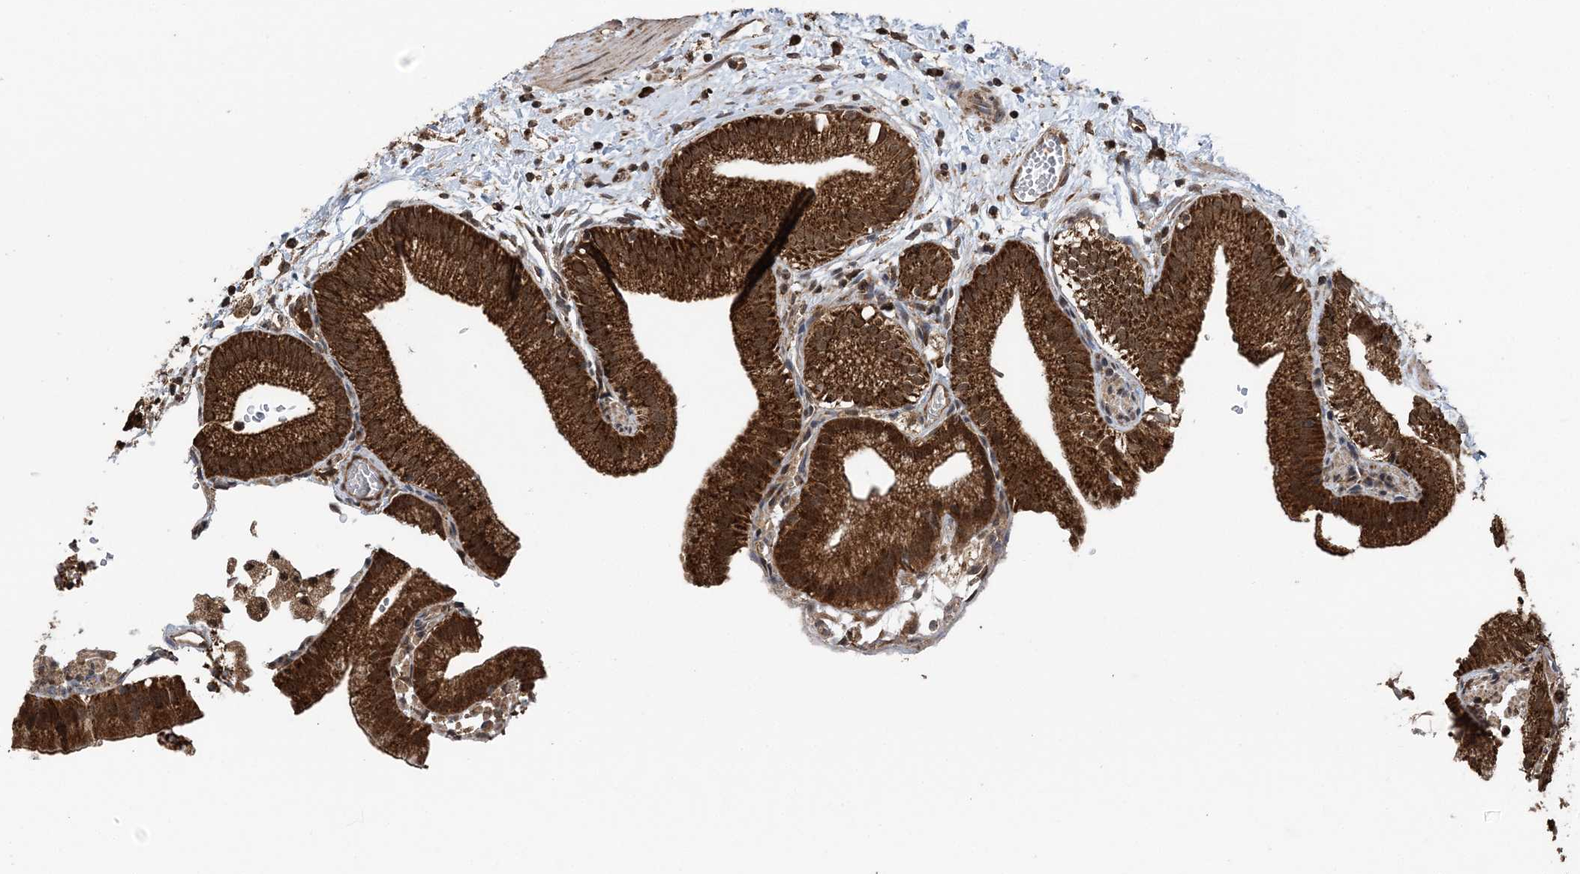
{"staining": {"intensity": "strong", "quantity": ">75%", "location": "cytoplasmic/membranous"}, "tissue": "gallbladder", "cell_type": "Glandular cells", "image_type": "normal", "snomed": [{"axis": "morphology", "description": "Normal tissue, NOS"}, {"axis": "topography", "description": "Gallbladder"}], "caption": "Immunohistochemistry (IHC) of normal human gallbladder displays high levels of strong cytoplasmic/membranous positivity in about >75% of glandular cells.", "gene": "PCBP1", "patient": {"sex": "male", "age": 55}}